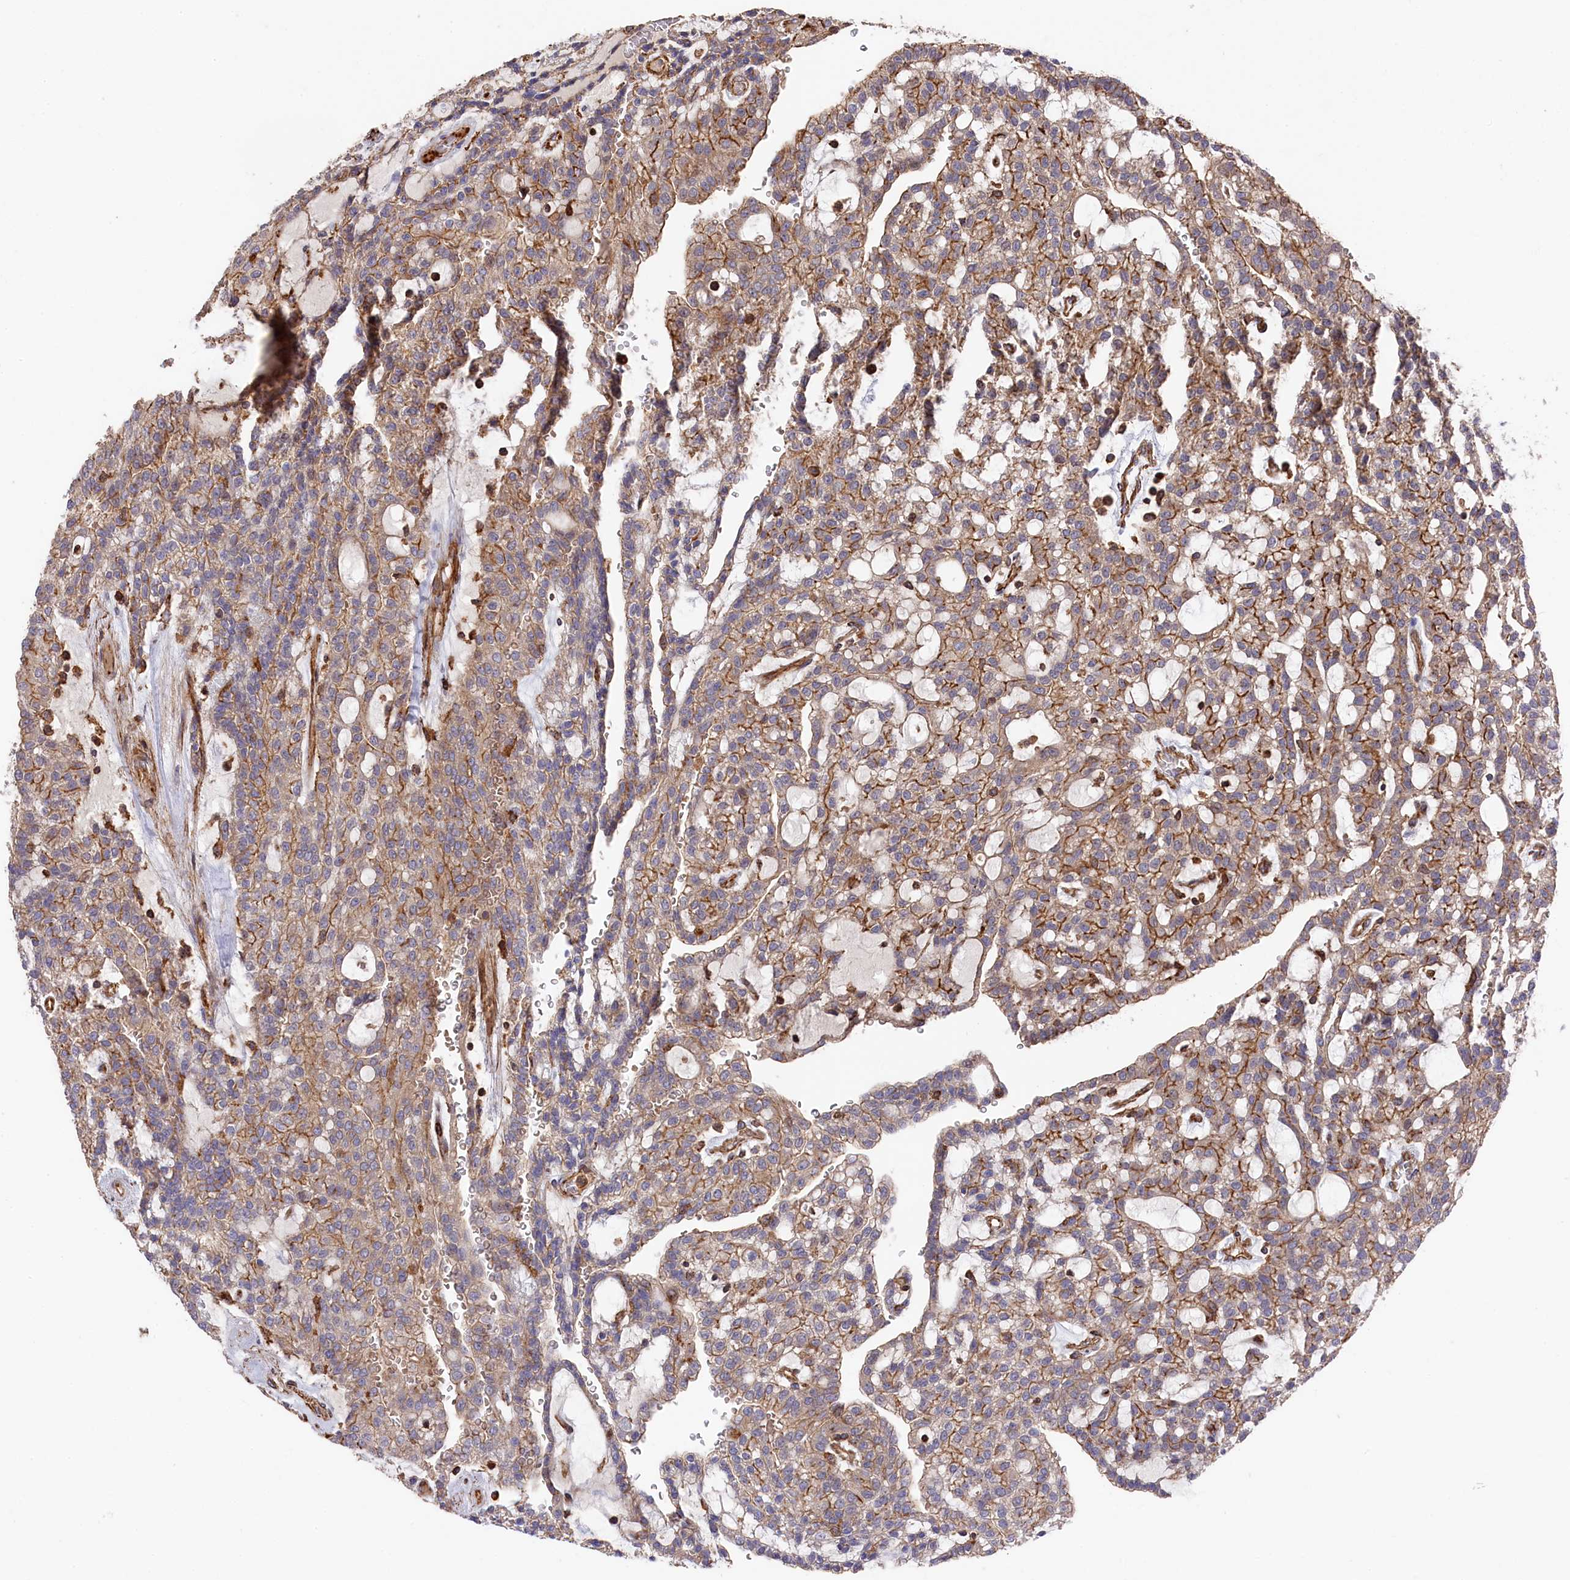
{"staining": {"intensity": "moderate", "quantity": ">75%", "location": "cytoplasmic/membranous"}, "tissue": "renal cancer", "cell_type": "Tumor cells", "image_type": "cancer", "snomed": [{"axis": "morphology", "description": "Adenocarcinoma, NOS"}, {"axis": "topography", "description": "Kidney"}], "caption": "This micrograph reveals immunohistochemistry staining of adenocarcinoma (renal), with medium moderate cytoplasmic/membranous positivity in about >75% of tumor cells.", "gene": "RAPSN", "patient": {"sex": "male", "age": 63}}